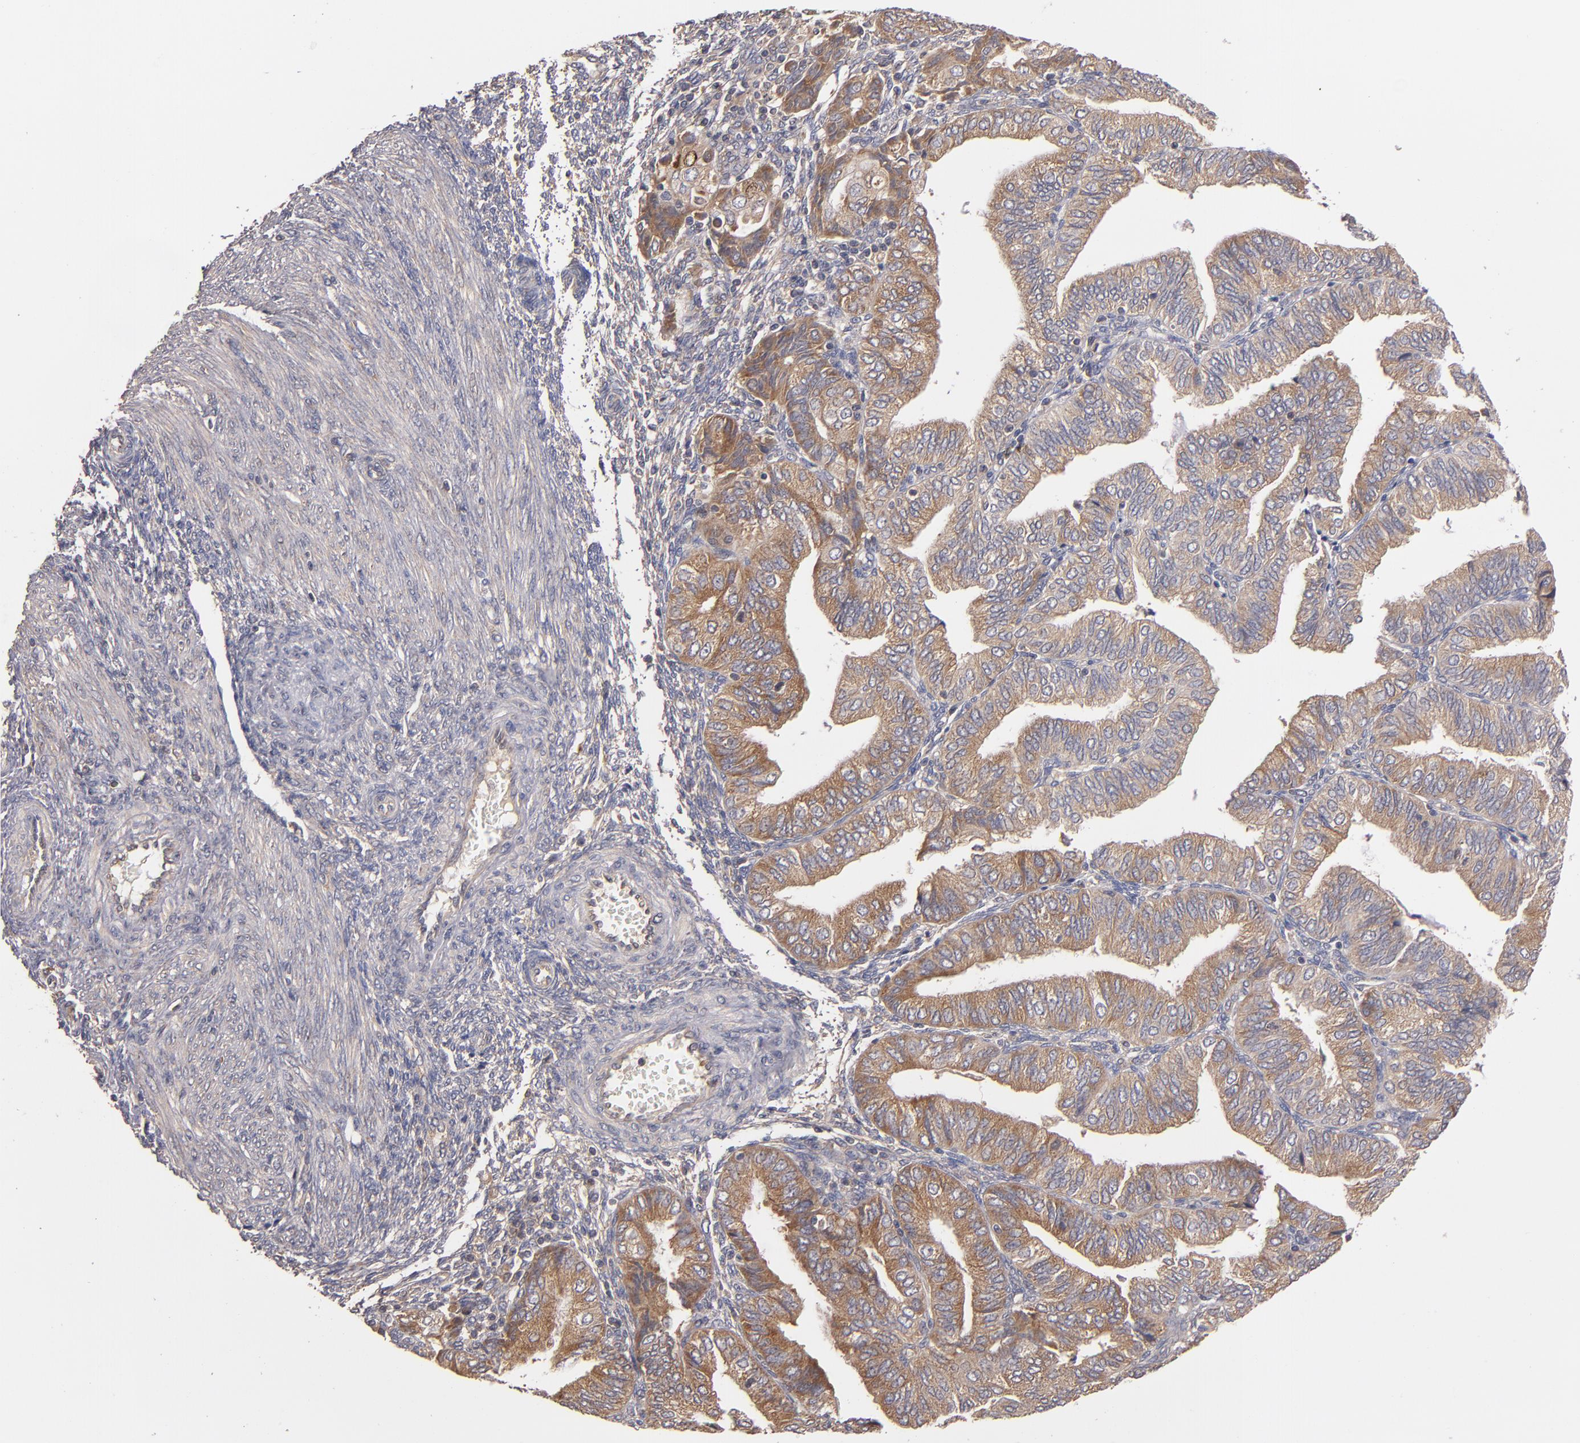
{"staining": {"intensity": "moderate", "quantity": ">75%", "location": "cytoplasmic/membranous"}, "tissue": "endometrial cancer", "cell_type": "Tumor cells", "image_type": "cancer", "snomed": [{"axis": "morphology", "description": "Adenocarcinoma, NOS"}, {"axis": "topography", "description": "Endometrium"}], "caption": "A histopathology image of endometrial cancer stained for a protein displays moderate cytoplasmic/membranous brown staining in tumor cells.", "gene": "UPF3B", "patient": {"sex": "female", "age": 51}}